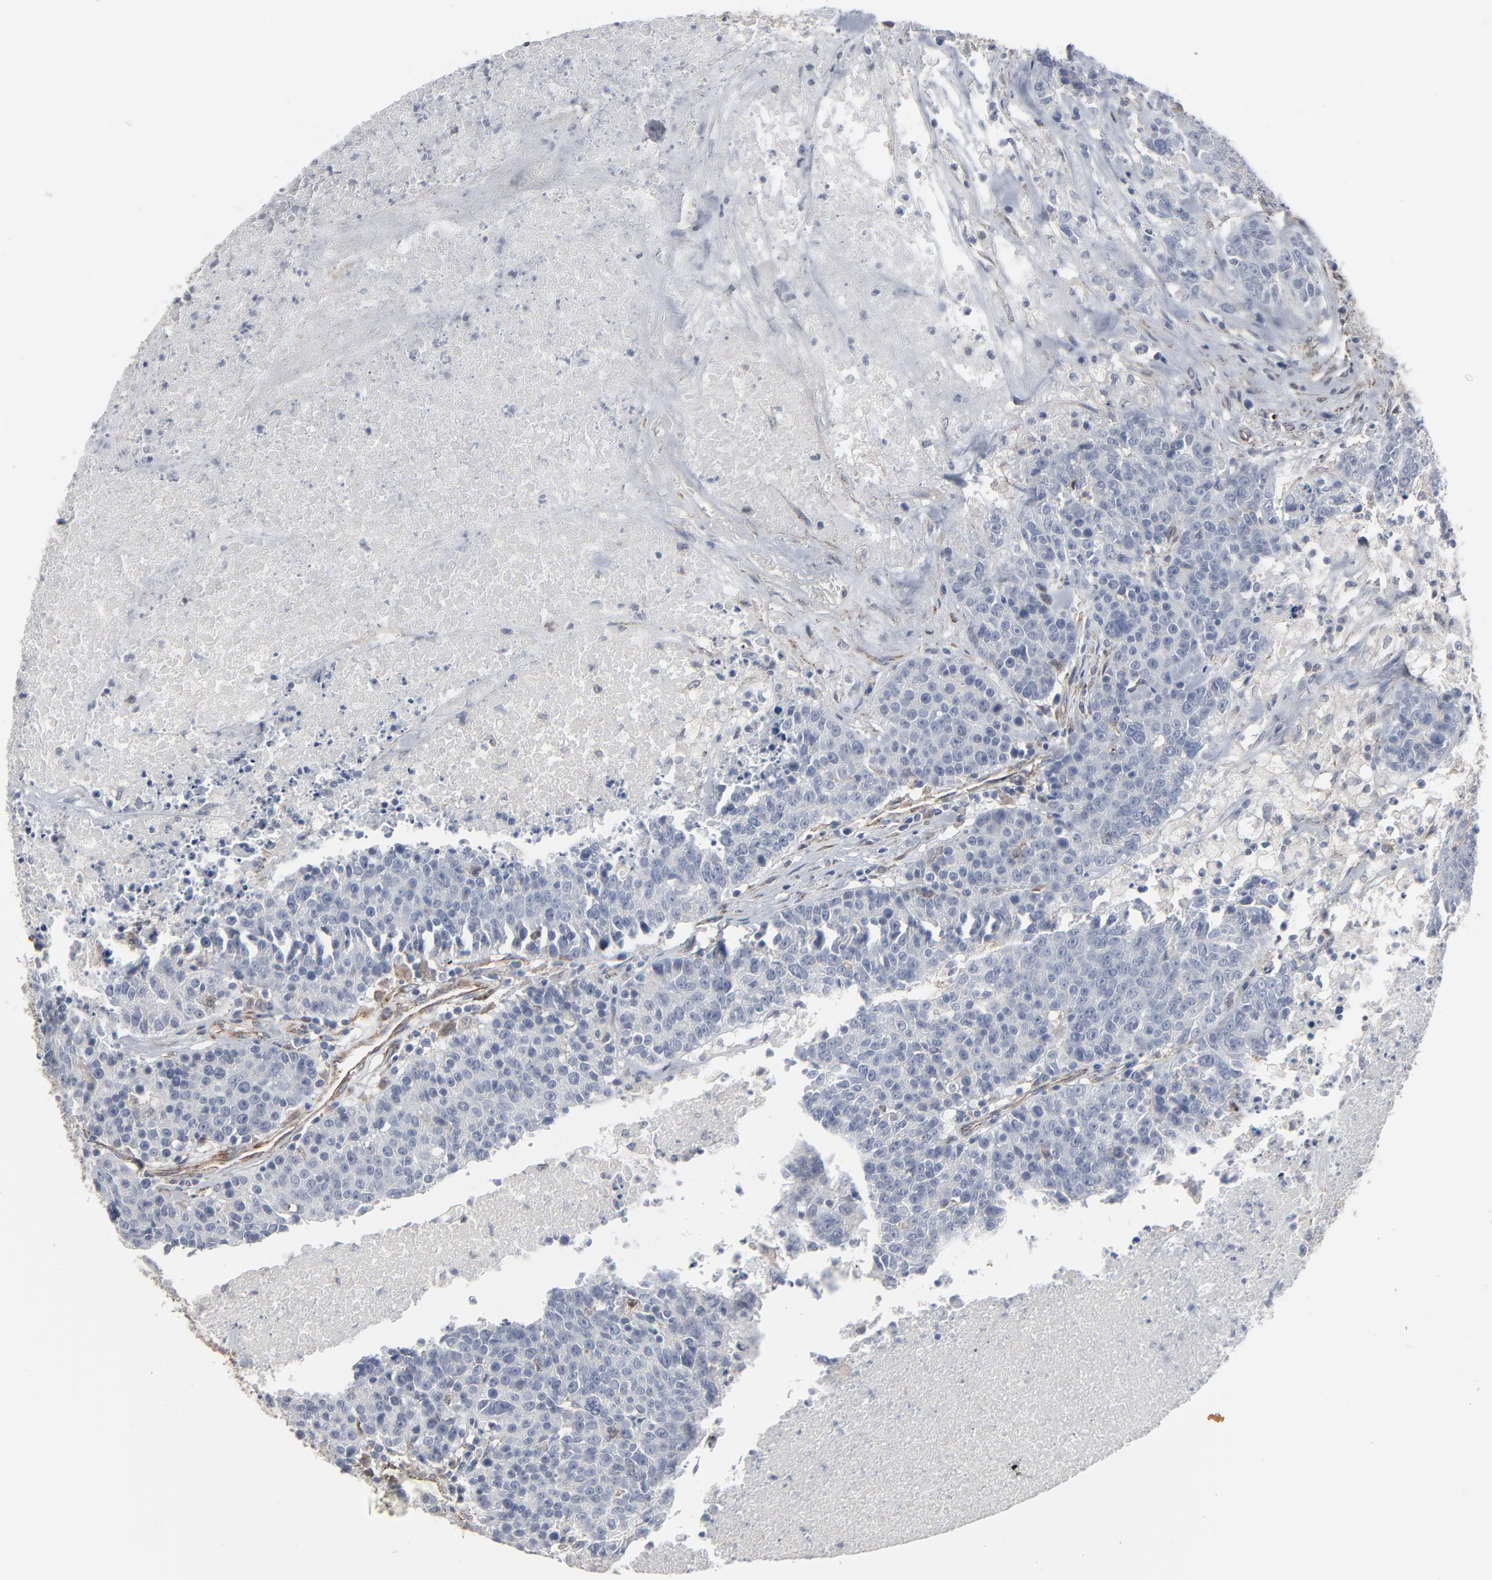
{"staining": {"intensity": "weak", "quantity": "<25%", "location": "cytoplasmic/membranous"}, "tissue": "colorectal cancer", "cell_type": "Tumor cells", "image_type": "cancer", "snomed": [{"axis": "morphology", "description": "Adenocarcinoma, NOS"}, {"axis": "topography", "description": "Colon"}], "caption": "High magnification brightfield microscopy of colorectal cancer (adenocarcinoma) stained with DAB (3,3'-diaminobenzidine) (brown) and counterstained with hematoxylin (blue): tumor cells show no significant positivity. (Brightfield microscopy of DAB (3,3'-diaminobenzidine) IHC at high magnification).", "gene": "CTNND1", "patient": {"sex": "female", "age": 53}}